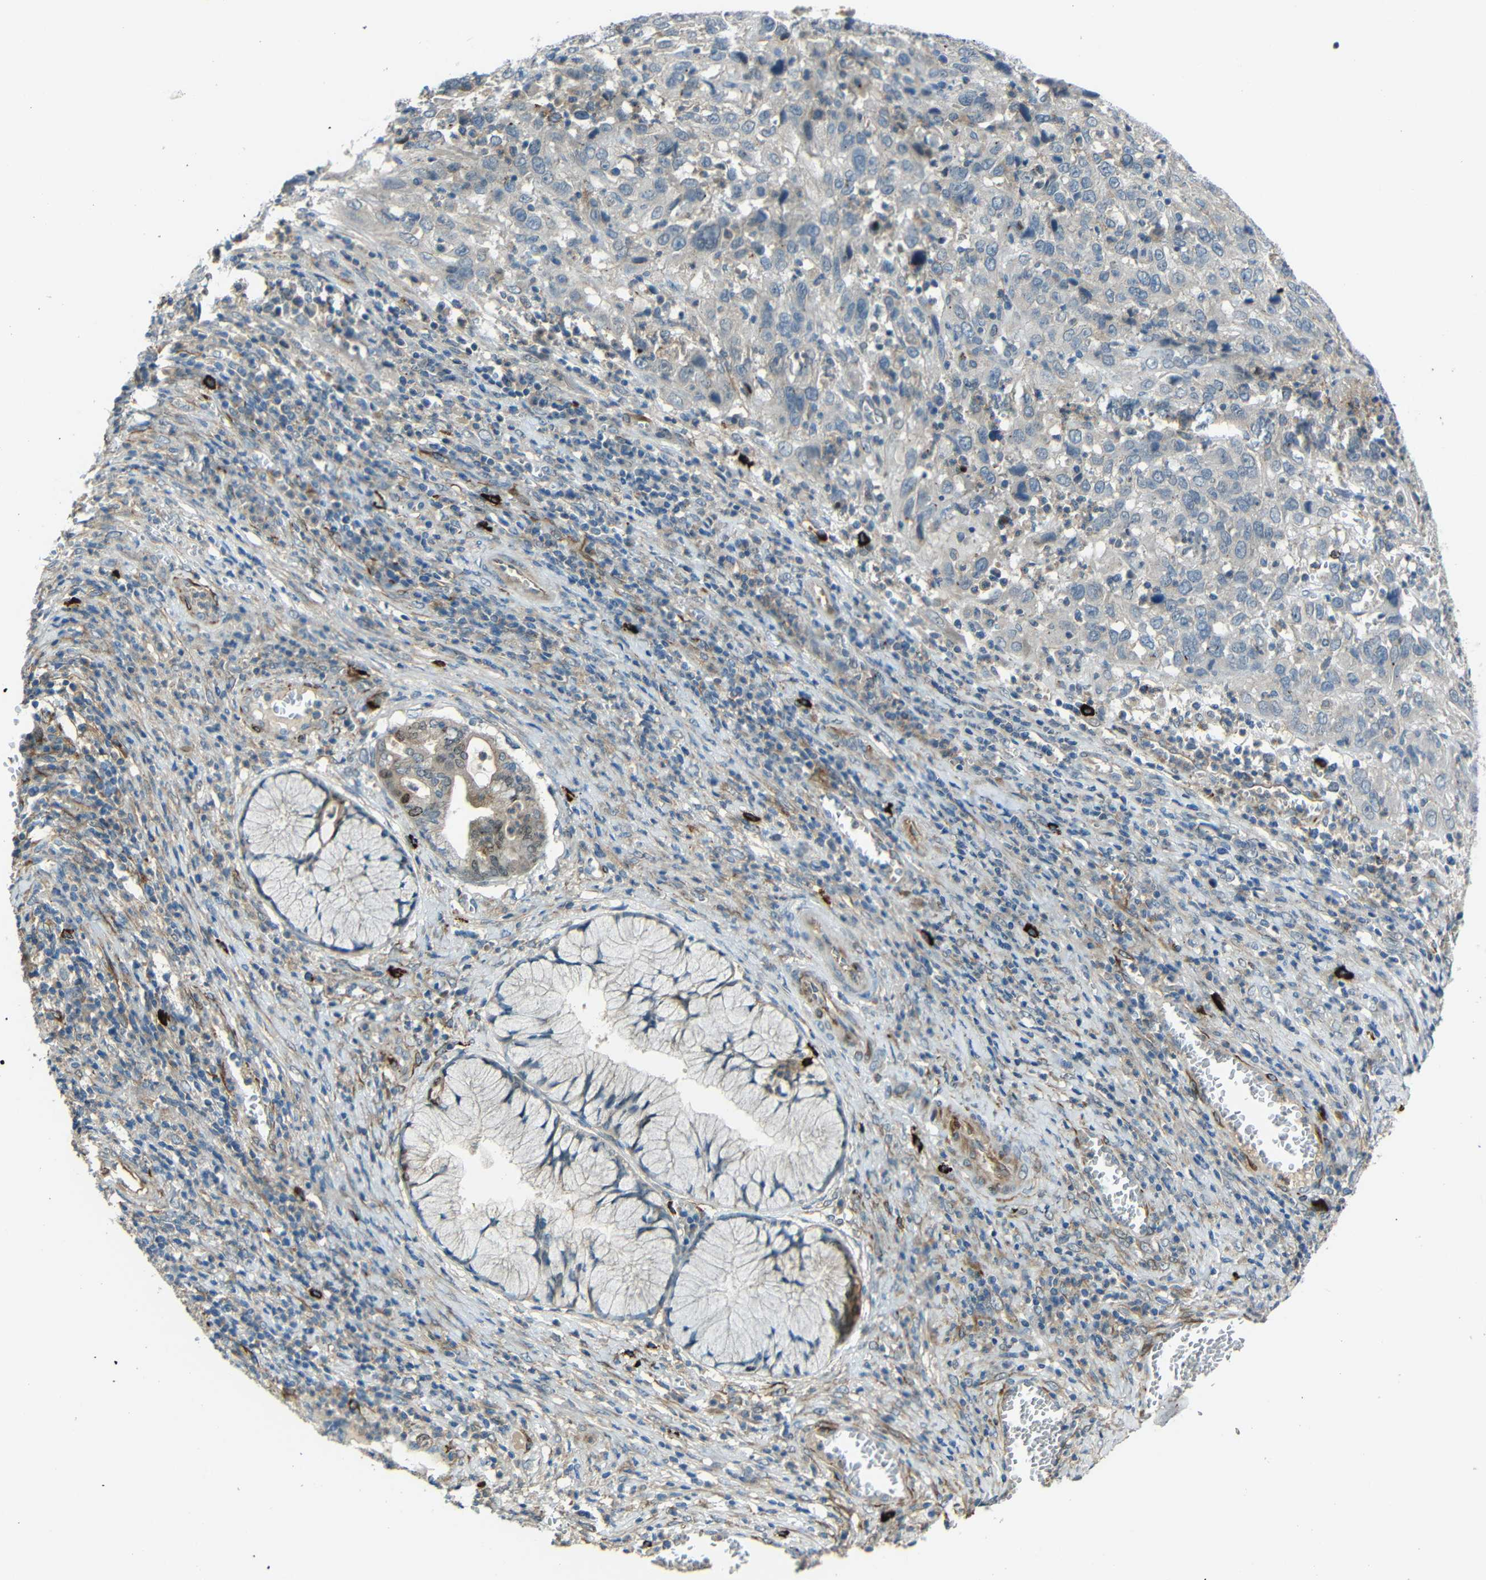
{"staining": {"intensity": "negative", "quantity": "none", "location": "none"}, "tissue": "cervical cancer", "cell_type": "Tumor cells", "image_type": "cancer", "snomed": [{"axis": "morphology", "description": "Squamous cell carcinoma, NOS"}, {"axis": "topography", "description": "Cervix"}], "caption": "IHC image of neoplastic tissue: human cervical squamous cell carcinoma stained with DAB shows no significant protein staining in tumor cells.", "gene": "DCLK1", "patient": {"sex": "female", "age": 32}}